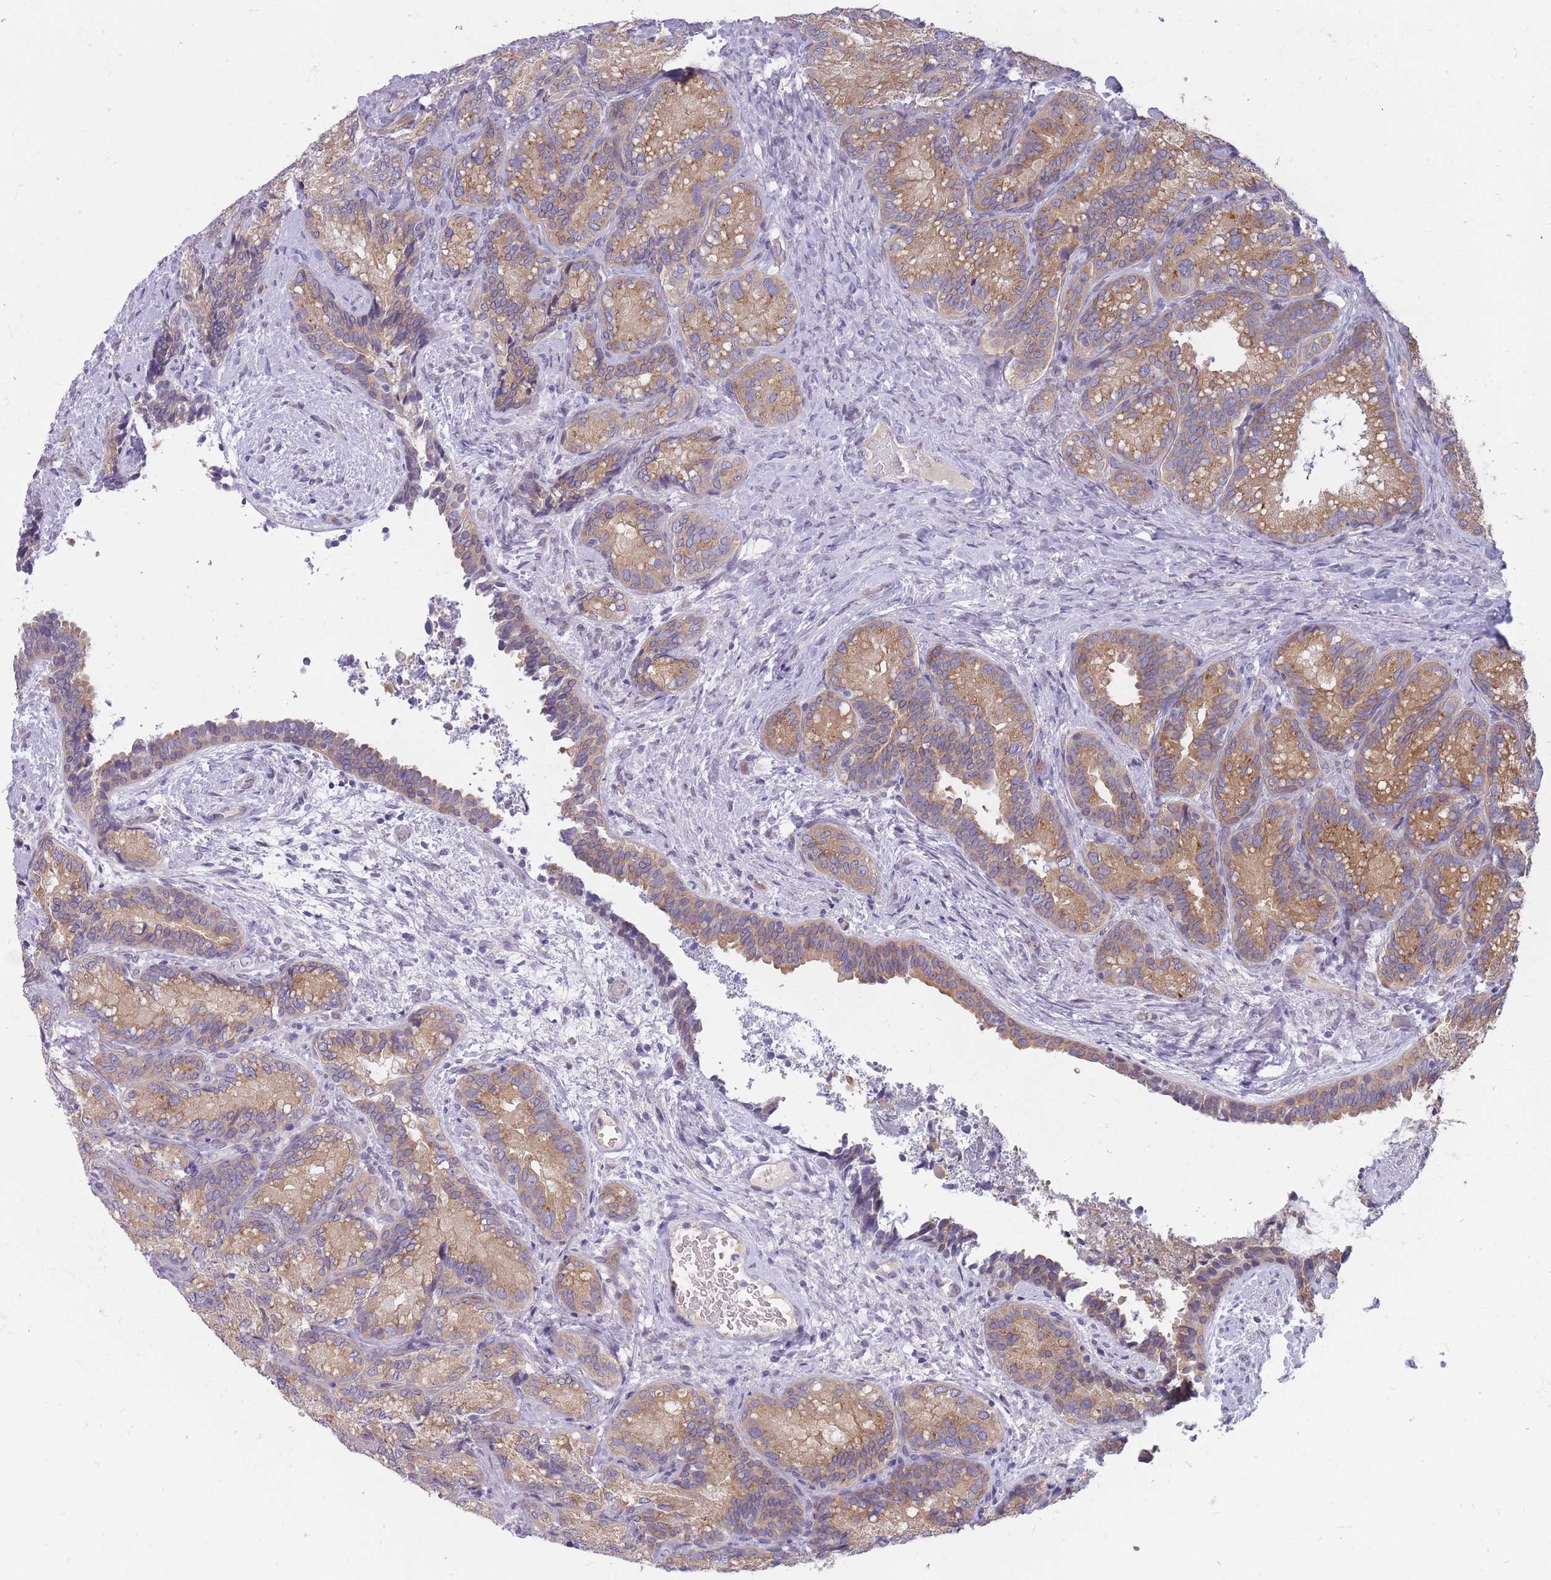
{"staining": {"intensity": "moderate", "quantity": "25%-75%", "location": "cytoplasmic/membranous"}, "tissue": "seminal vesicle", "cell_type": "Glandular cells", "image_type": "normal", "snomed": [{"axis": "morphology", "description": "Normal tissue, NOS"}, {"axis": "topography", "description": "Seminal veicle"}], "caption": "Protein staining of unremarkable seminal vesicle exhibits moderate cytoplasmic/membranous expression in about 25%-75% of glandular cells. The protein is shown in brown color, while the nuclei are stained blue.", "gene": "HOOK2", "patient": {"sex": "male", "age": 58}}